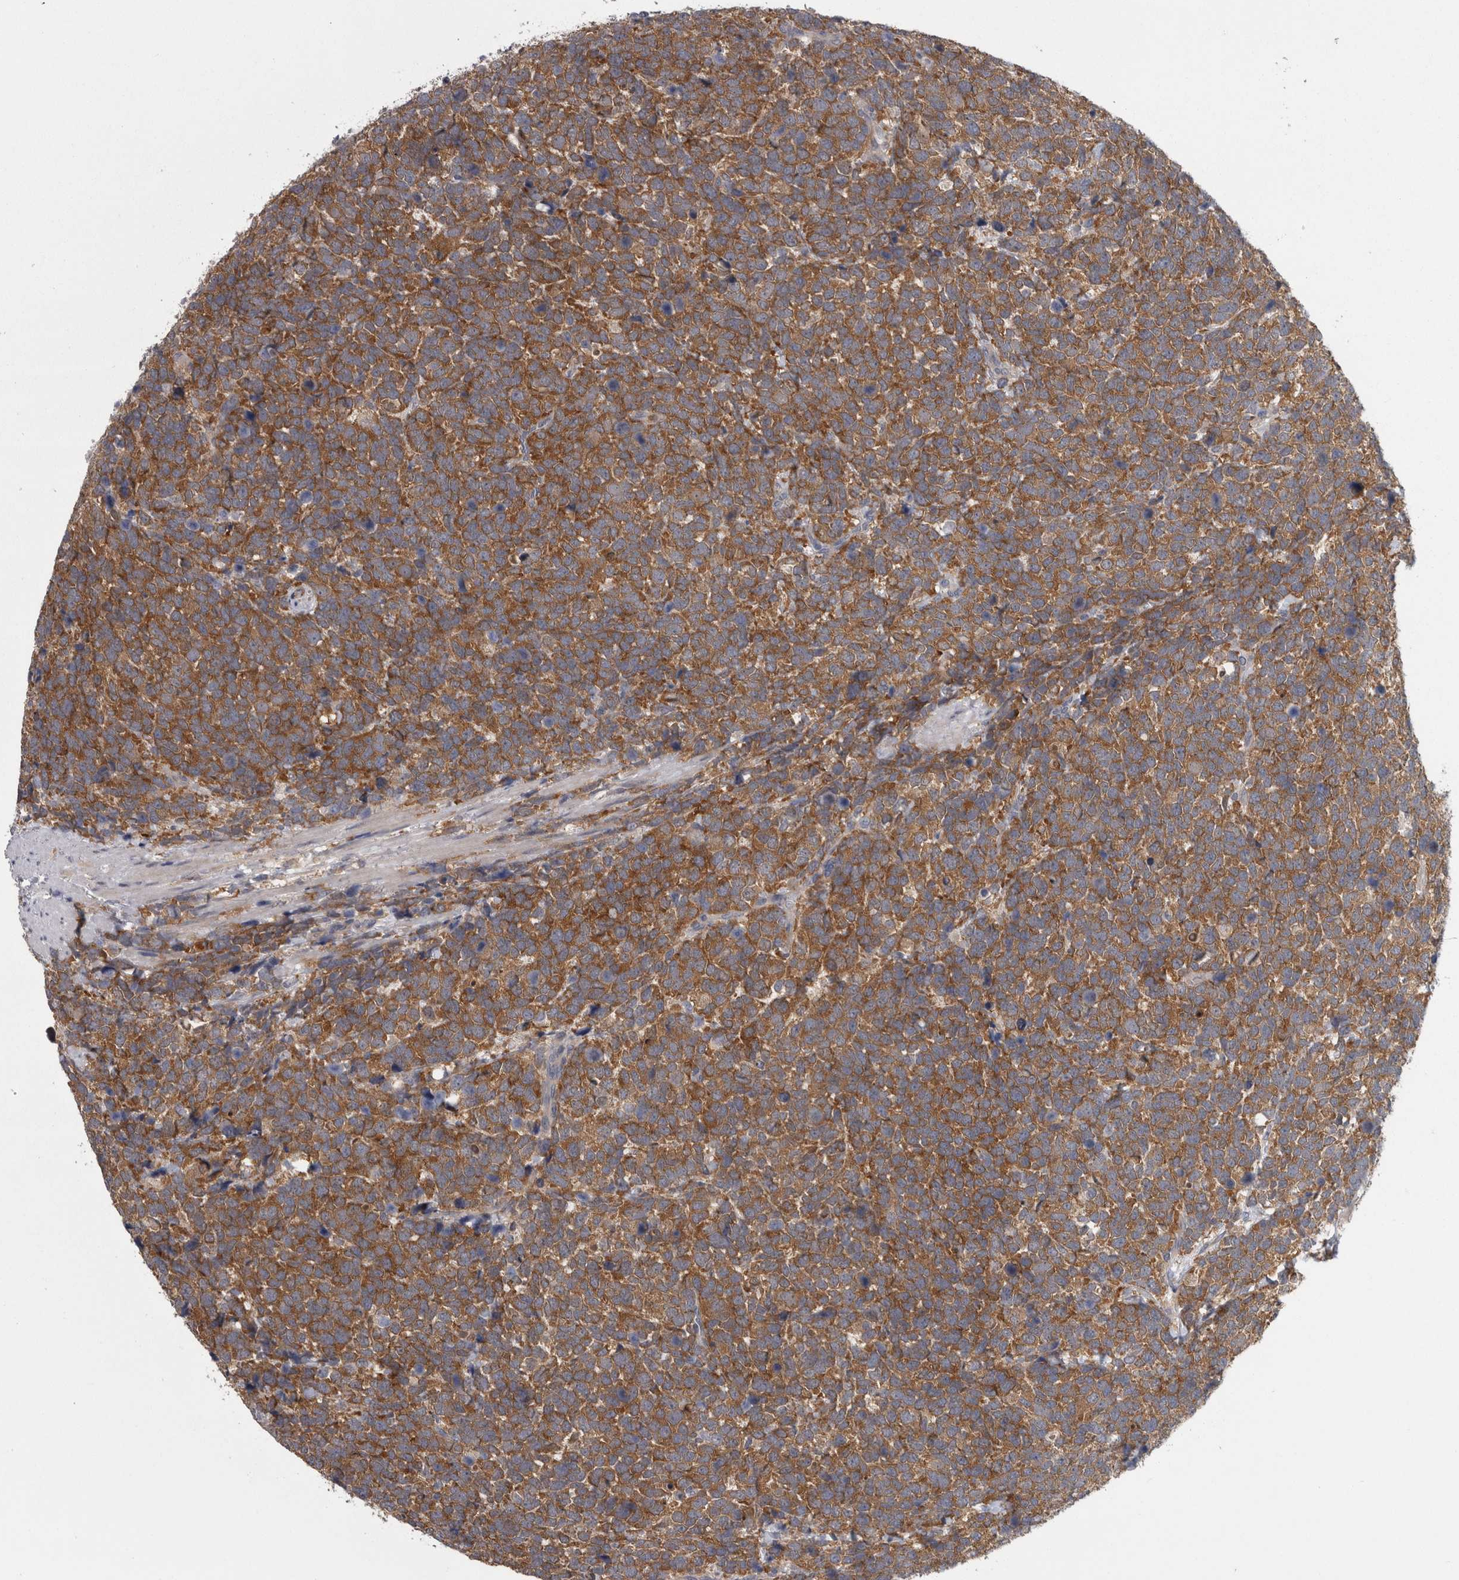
{"staining": {"intensity": "strong", "quantity": ">75%", "location": "cytoplasmic/membranous"}, "tissue": "urothelial cancer", "cell_type": "Tumor cells", "image_type": "cancer", "snomed": [{"axis": "morphology", "description": "Urothelial carcinoma, High grade"}, {"axis": "topography", "description": "Urinary bladder"}], "caption": "IHC of urothelial cancer reveals high levels of strong cytoplasmic/membranous positivity in about >75% of tumor cells.", "gene": "PRKCI", "patient": {"sex": "female", "age": 82}}